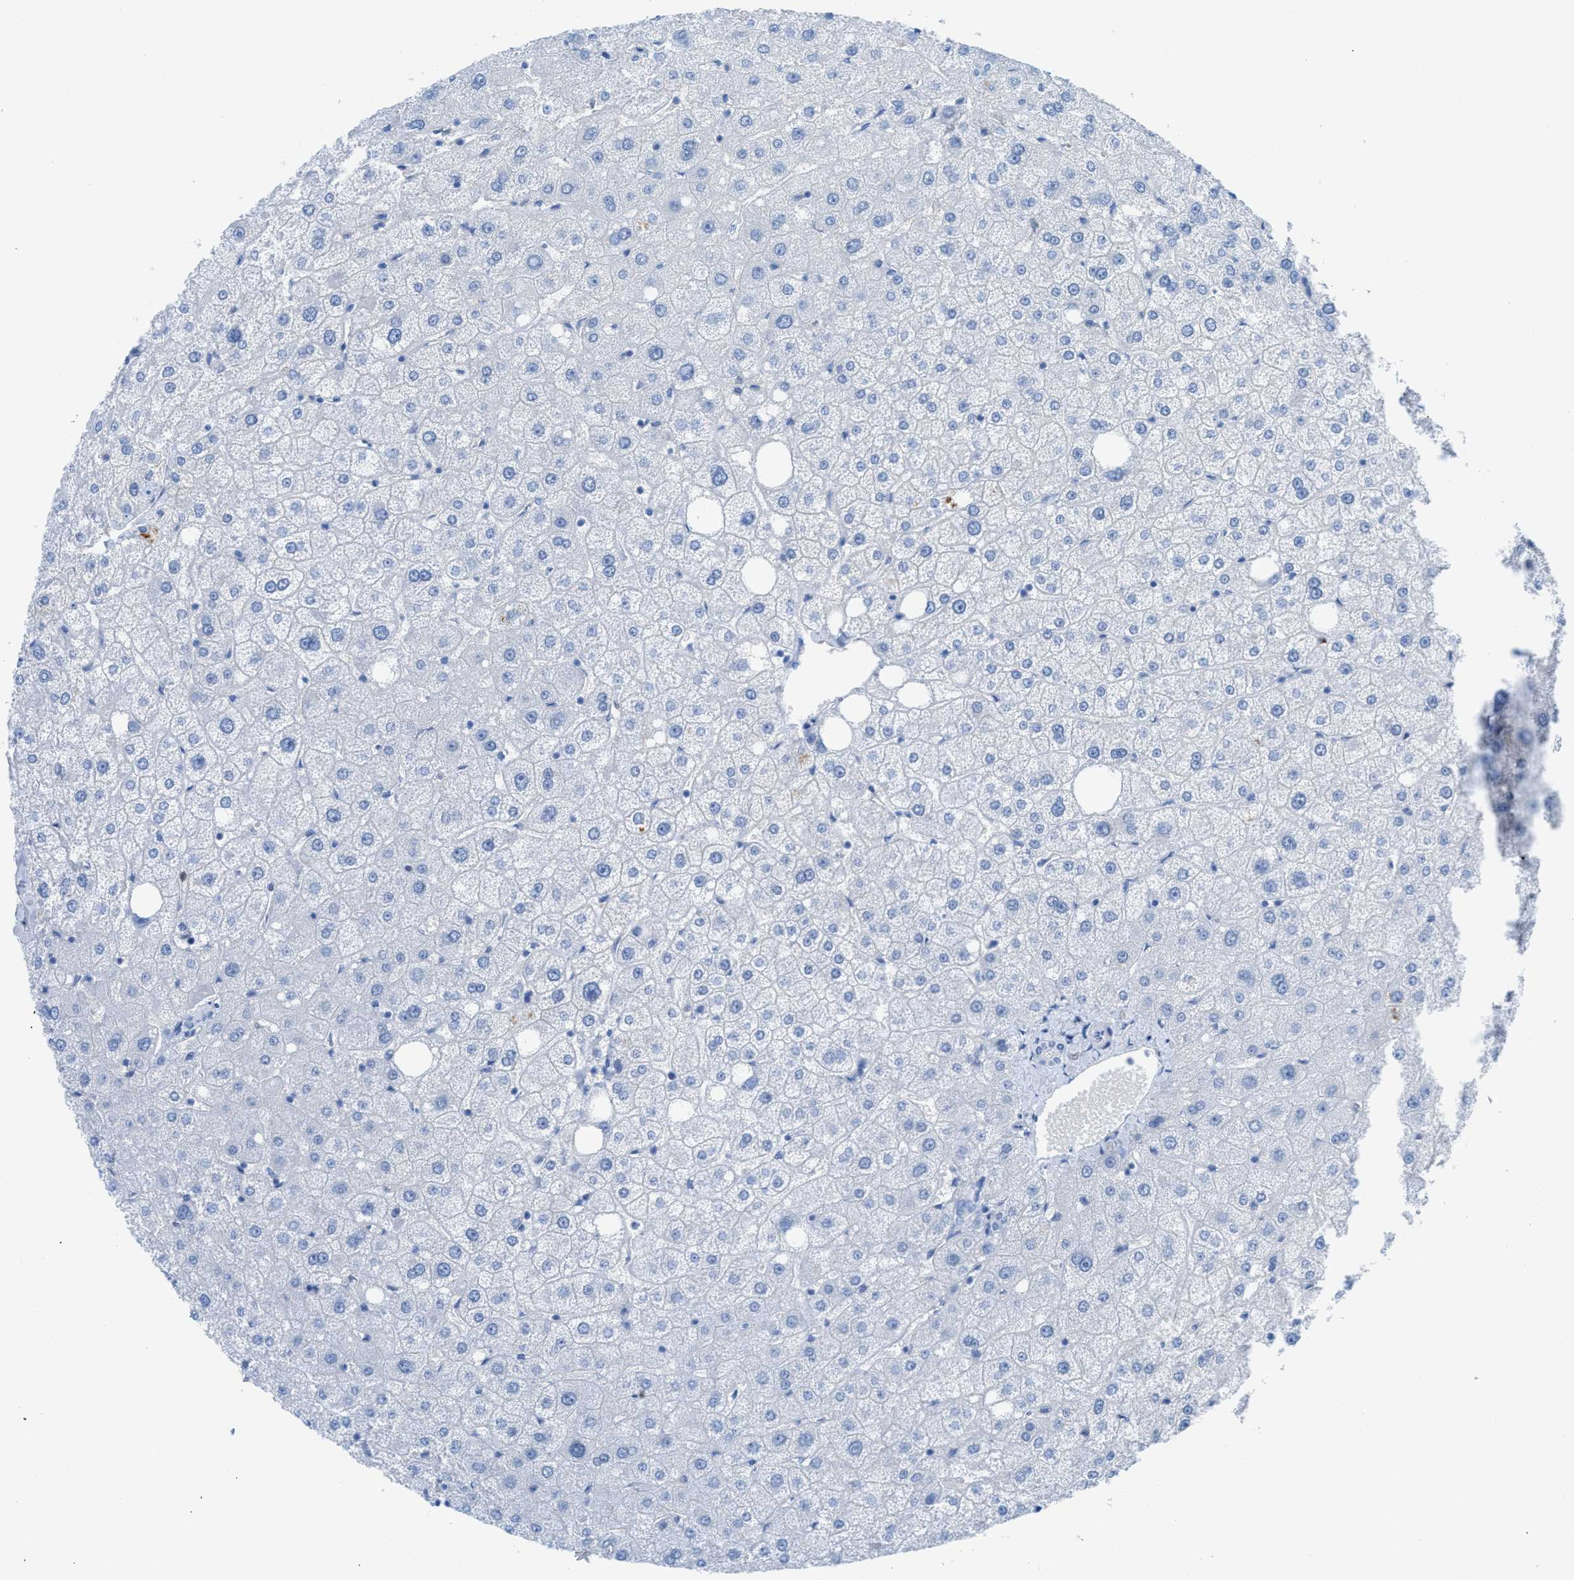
{"staining": {"intensity": "negative", "quantity": "none", "location": "none"}, "tissue": "liver", "cell_type": "Cholangiocytes", "image_type": "normal", "snomed": [{"axis": "morphology", "description": "Normal tissue, NOS"}, {"axis": "topography", "description": "Liver"}], "caption": "Cholangiocytes show no significant staining in normal liver. The staining was performed using DAB to visualize the protein expression in brown, while the nuclei were stained in blue with hematoxylin (Magnification: 20x).", "gene": "TCL1A", "patient": {"sex": "male", "age": 73}}